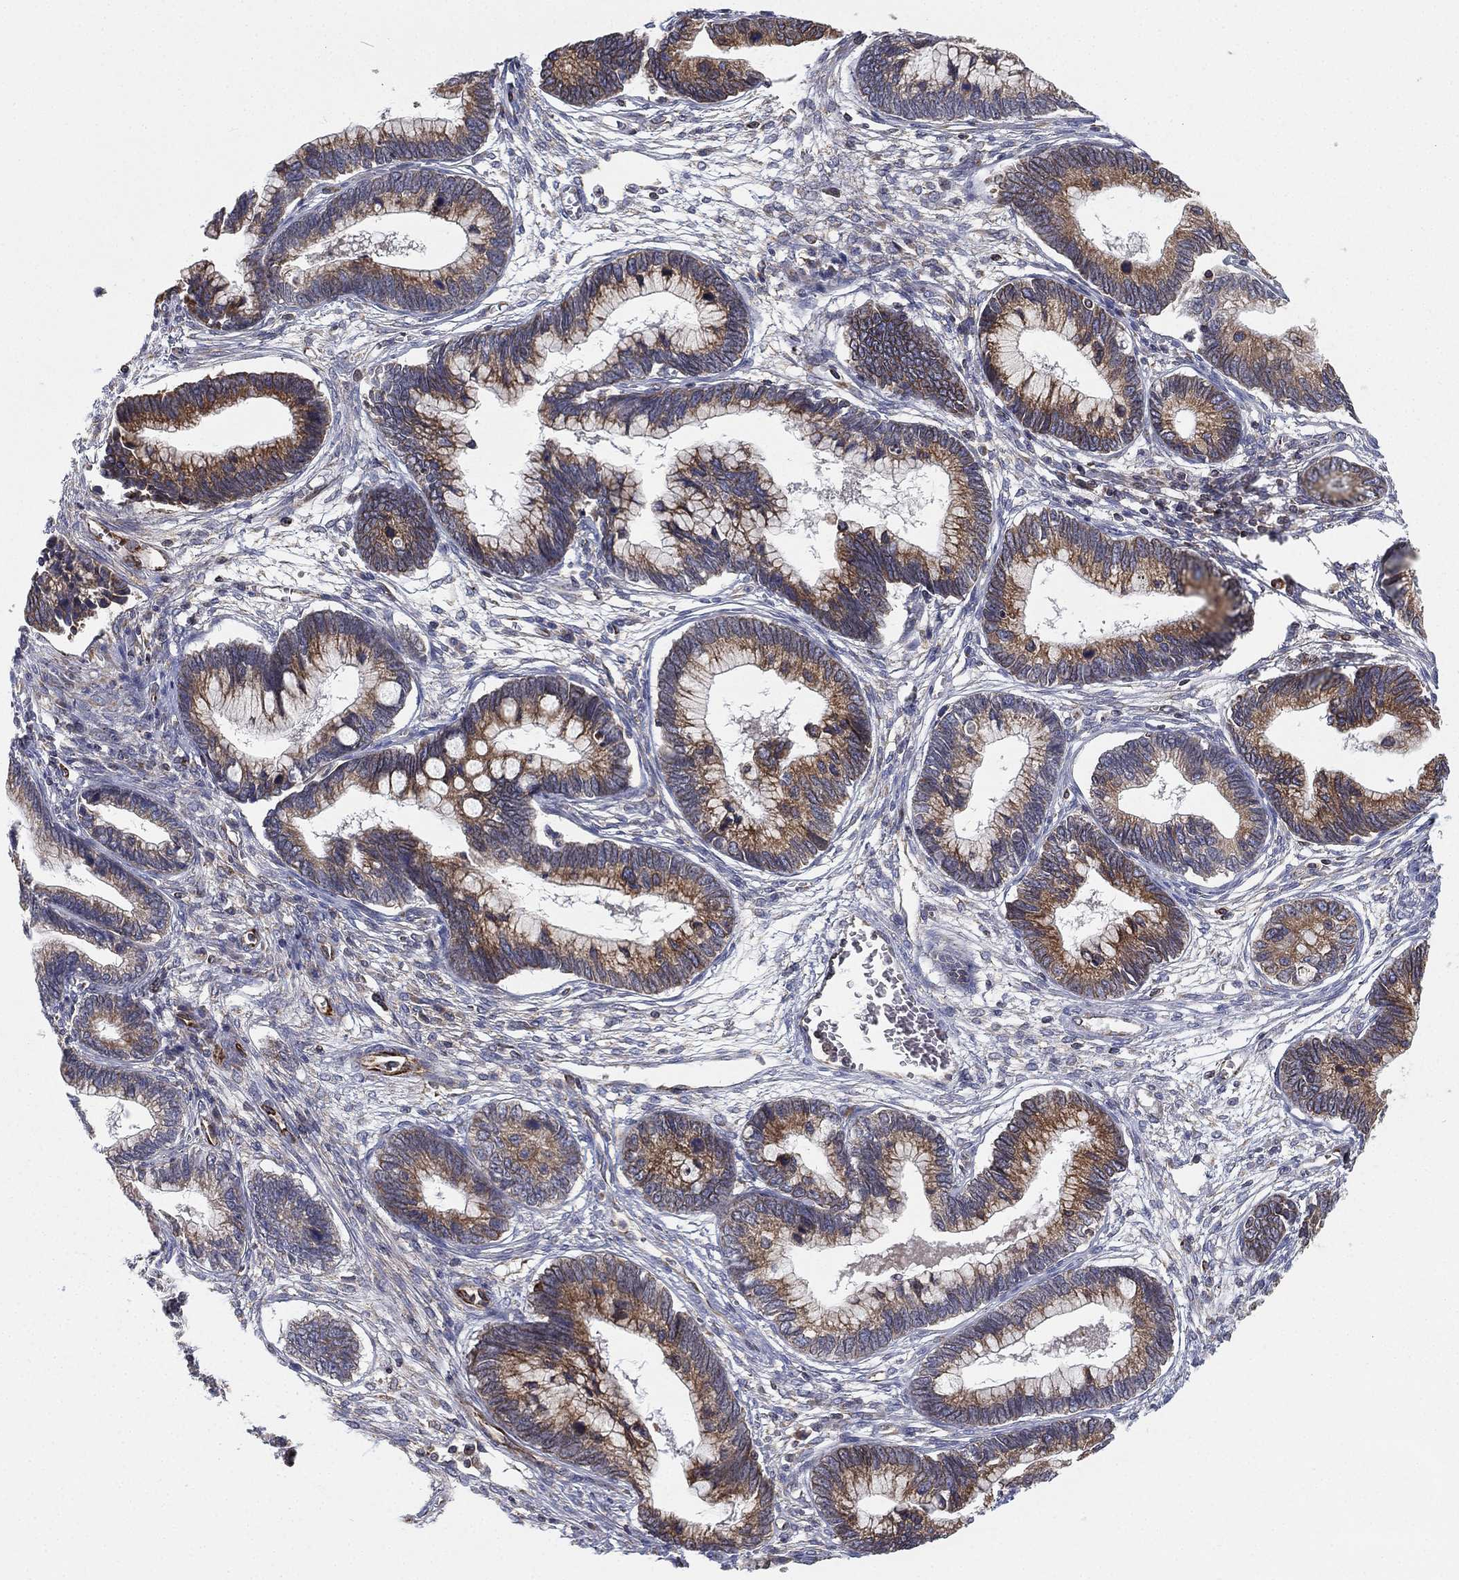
{"staining": {"intensity": "moderate", "quantity": ">75%", "location": "cytoplasmic/membranous"}, "tissue": "cervical cancer", "cell_type": "Tumor cells", "image_type": "cancer", "snomed": [{"axis": "morphology", "description": "Adenocarcinoma, NOS"}, {"axis": "topography", "description": "Cervix"}], "caption": "About >75% of tumor cells in human cervical adenocarcinoma show moderate cytoplasmic/membranous protein expression as visualized by brown immunohistochemical staining.", "gene": "CYB5B", "patient": {"sex": "female", "age": 44}}